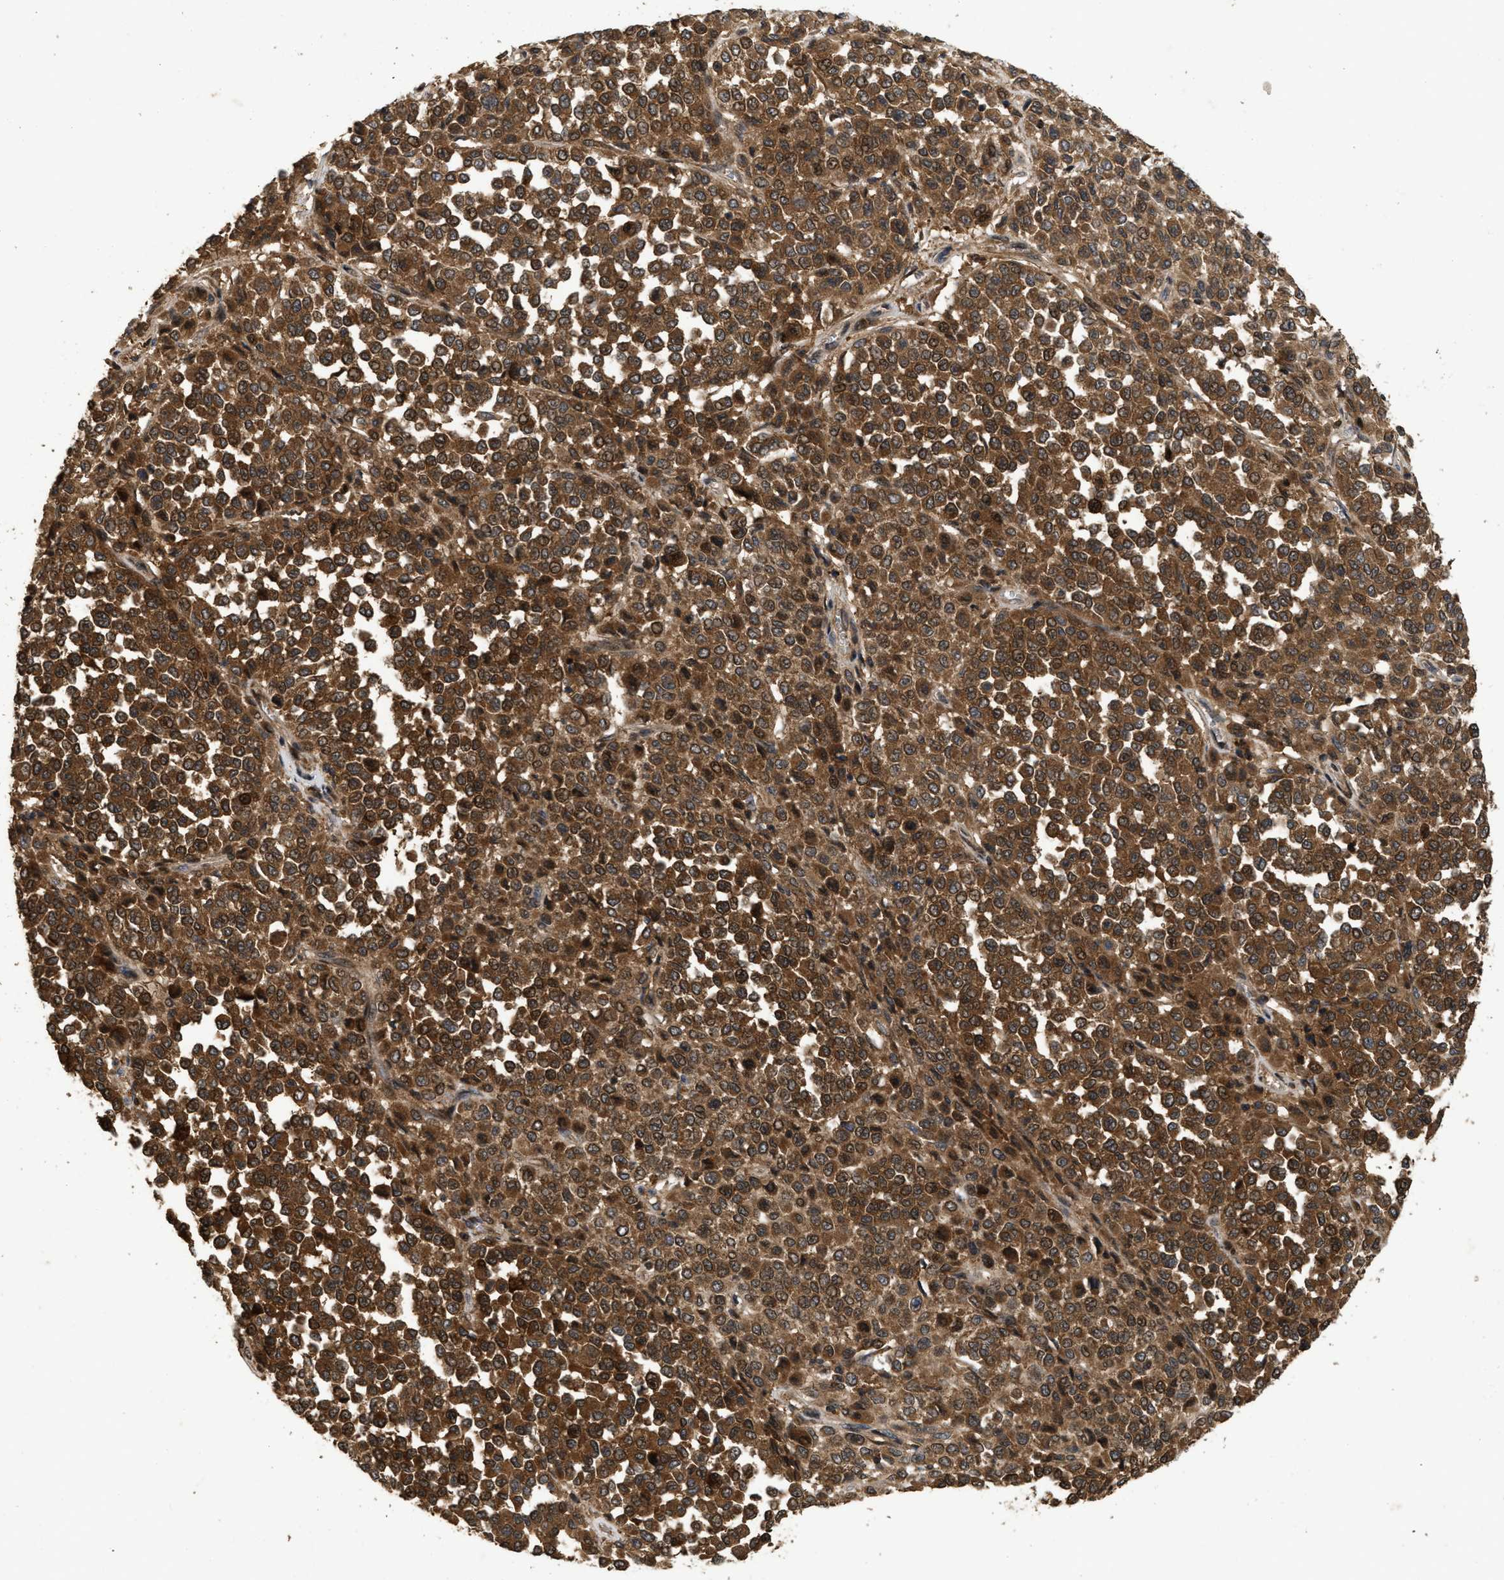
{"staining": {"intensity": "strong", "quantity": ">75%", "location": "cytoplasmic/membranous,nuclear"}, "tissue": "melanoma", "cell_type": "Tumor cells", "image_type": "cancer", "snomed": [{"axis": "morphology", "description": "Malignant melanoma, Metastatic site"}, {"axis": "topography", "description": "Pancreas"}], "caption": "IHC image of neoplastic tissue: melanoma stained using immunohistochemistry shows high levels of strong protein expression localized specifically in the cytoplasmic/membranous and nuclear of tumor cells, appearing as a cytoplasmic/membranous and nuclear brown color.", "gene": "CBR3", "patient": {"sex": "female", "age": 30}}